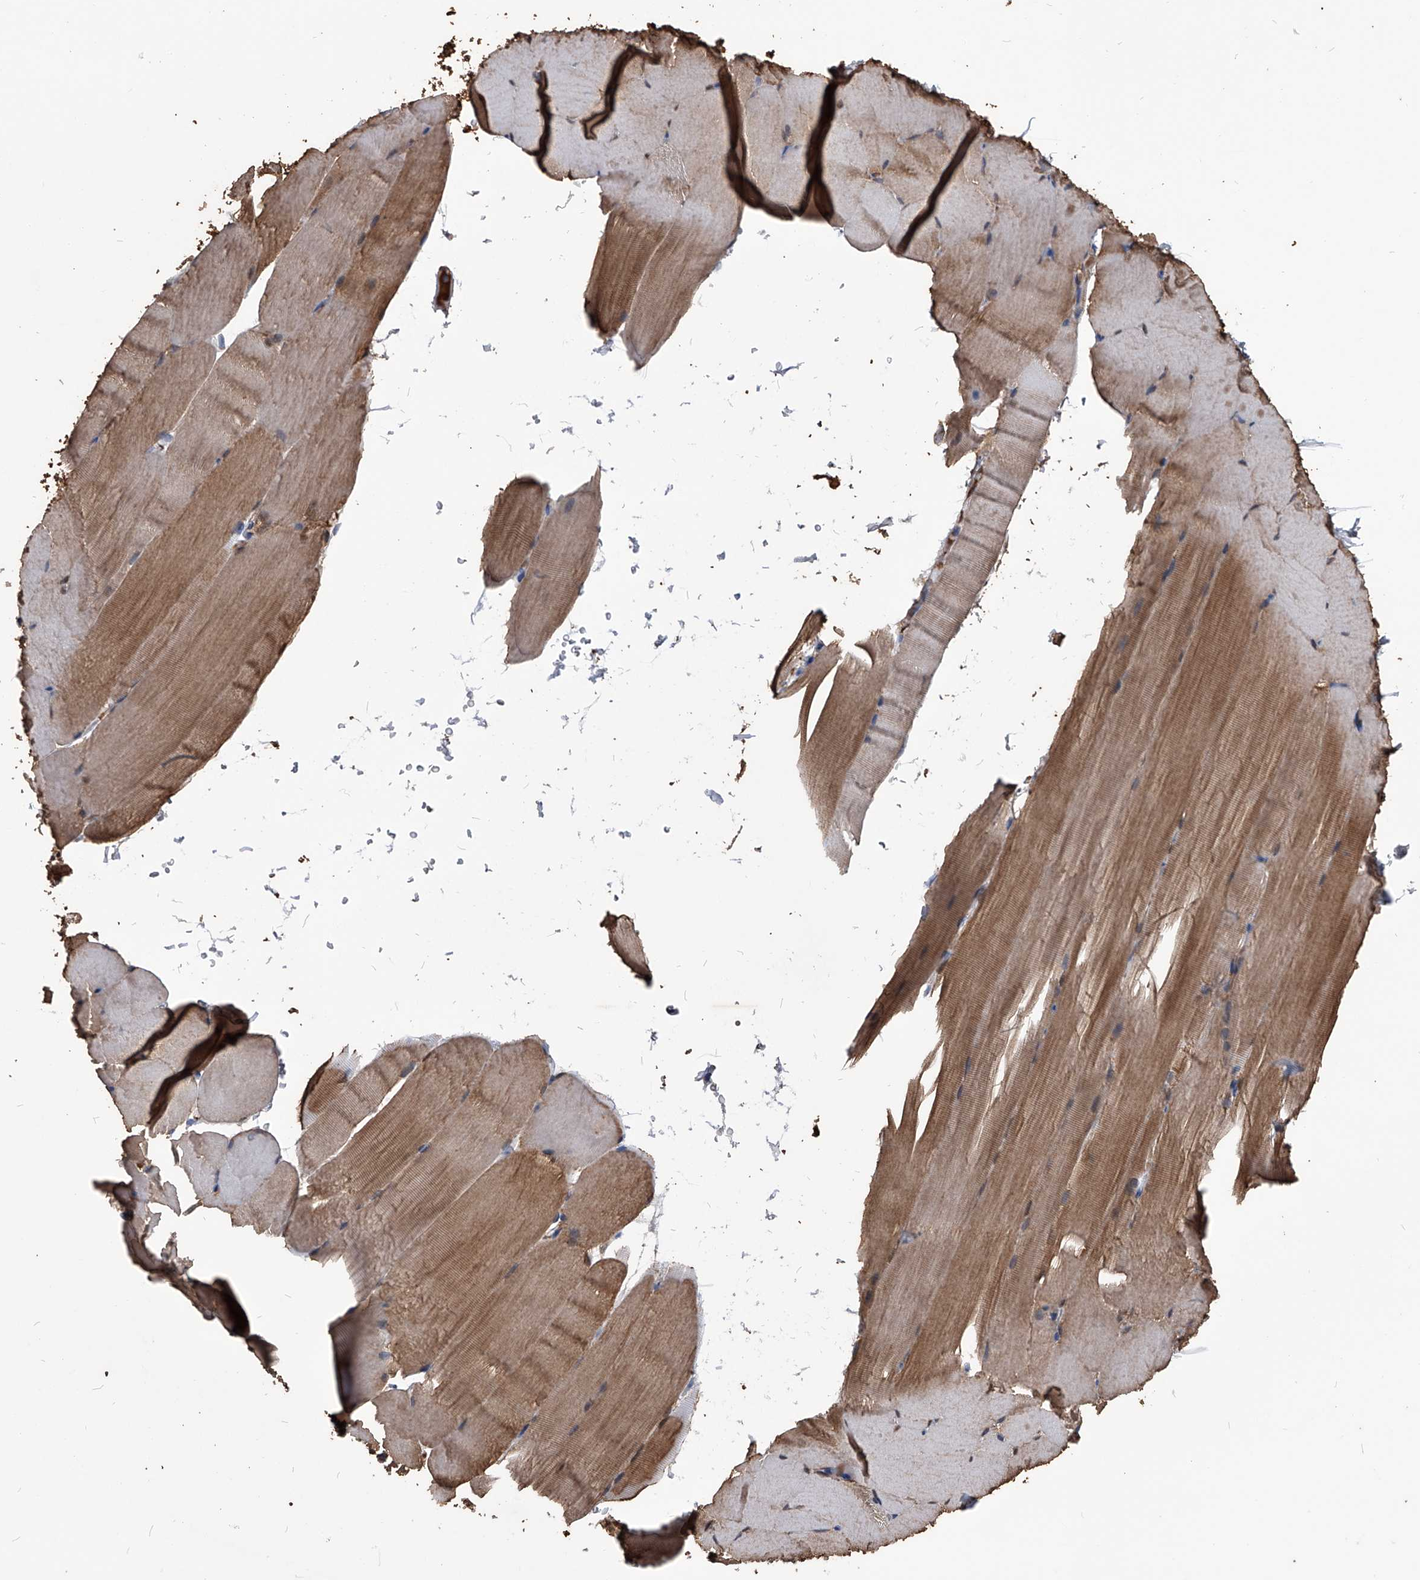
{"staining": {"intensity": "moderate", "quantity": "25%-75%", "location": "cytoplasmic/membranous"}, "tissue": "skeletal muscle", "cell_type": "Myocytes", "image_type": "normal", "snomed": [{"axis": "morphology", "description": "Normal tissue, NOS"}, {"axis": "topography", "description": "Skeletal muscle"}, {"axis": "topography", "description": "Parathyroid gland"}], "caption": "DAB (3,3'-diaminobenzidine) immunohistochemical staining of unremarkable skeletal muscle reveals moderate cytoplasmic/membranous protein positivity in about 25%-75% of myocytes. The protein is shown in brown color, while the nuclei are stained blue.", "gene": "OAT", "patient": {"sex": "female", "age": 37}}